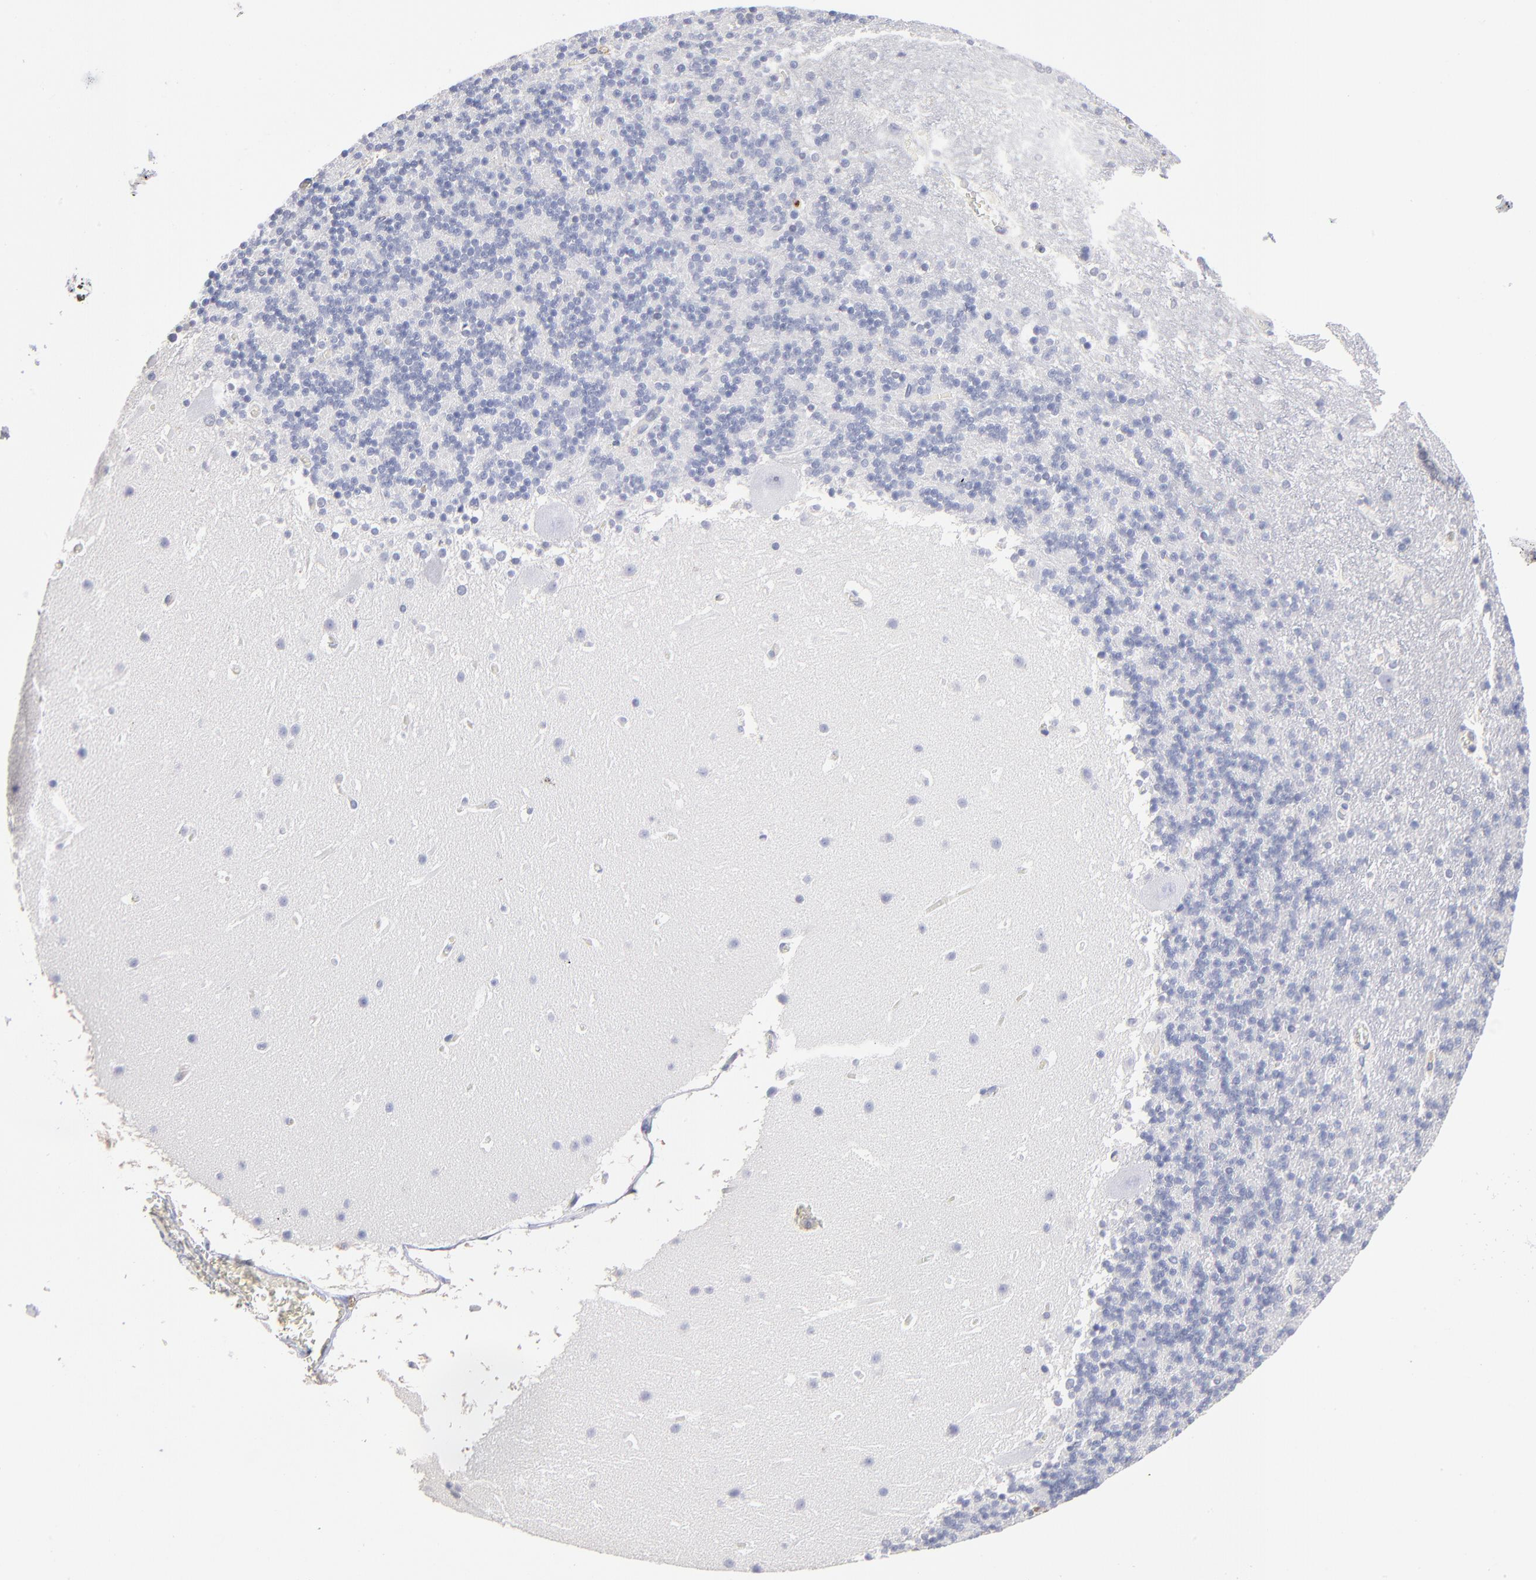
{"staining": {"intensity": "negative", "quantity": "none", "location": "none"}, "tissue": "cerebellum", "cell_type": "Cells in granular layer", "image_type": "normal", "snomed": [{"axis": "morphology", "description": "Normal tissue, NOS"}, {"axis": "topography", "description": "Cerebellum"}], "caption": "Unremarkable cerebellum was stained to show a protein in brown. There is no significant positivity in cells in granular layer. Nuclei are stained in blue.", "gene": "CD180", "patient": {"sex": "male", "age": 45}}